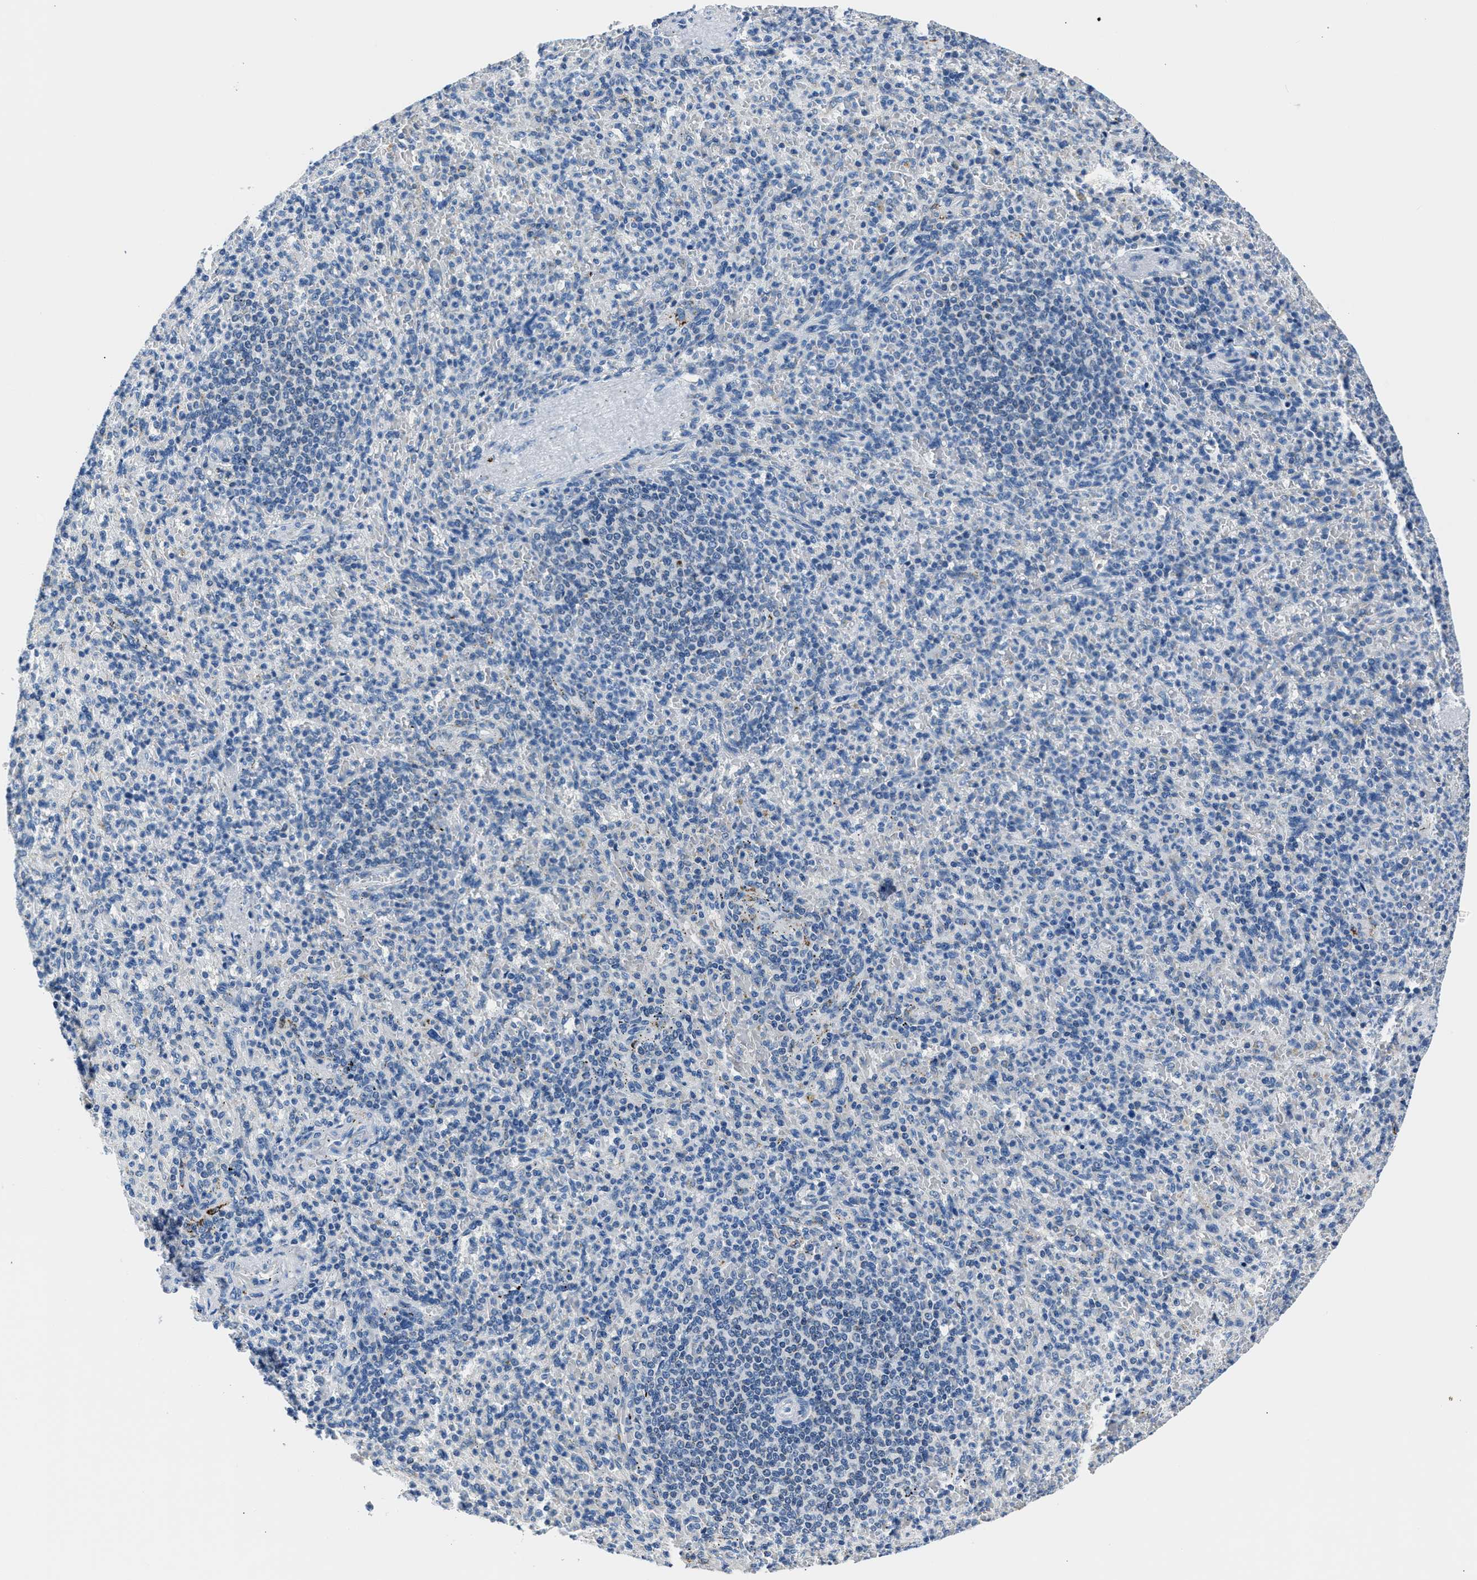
{"staining": {"intensity": "negative", "quantity": "none", "location": "none"}, "tissue": "spleen", "cell_type": "Cells in red pulp", "image_type": "normal", "snomed": [{"axis": "morphology", "description": "Normal tissue, NOS"}, {"axis": "topography", "description": "Spleen"}], "caption": "The photomicrograph shows no staining of cells in red pulp in unremarkable spleen.", "gene": "AMACR", "patient": {"sex": "female", "age": 74}}